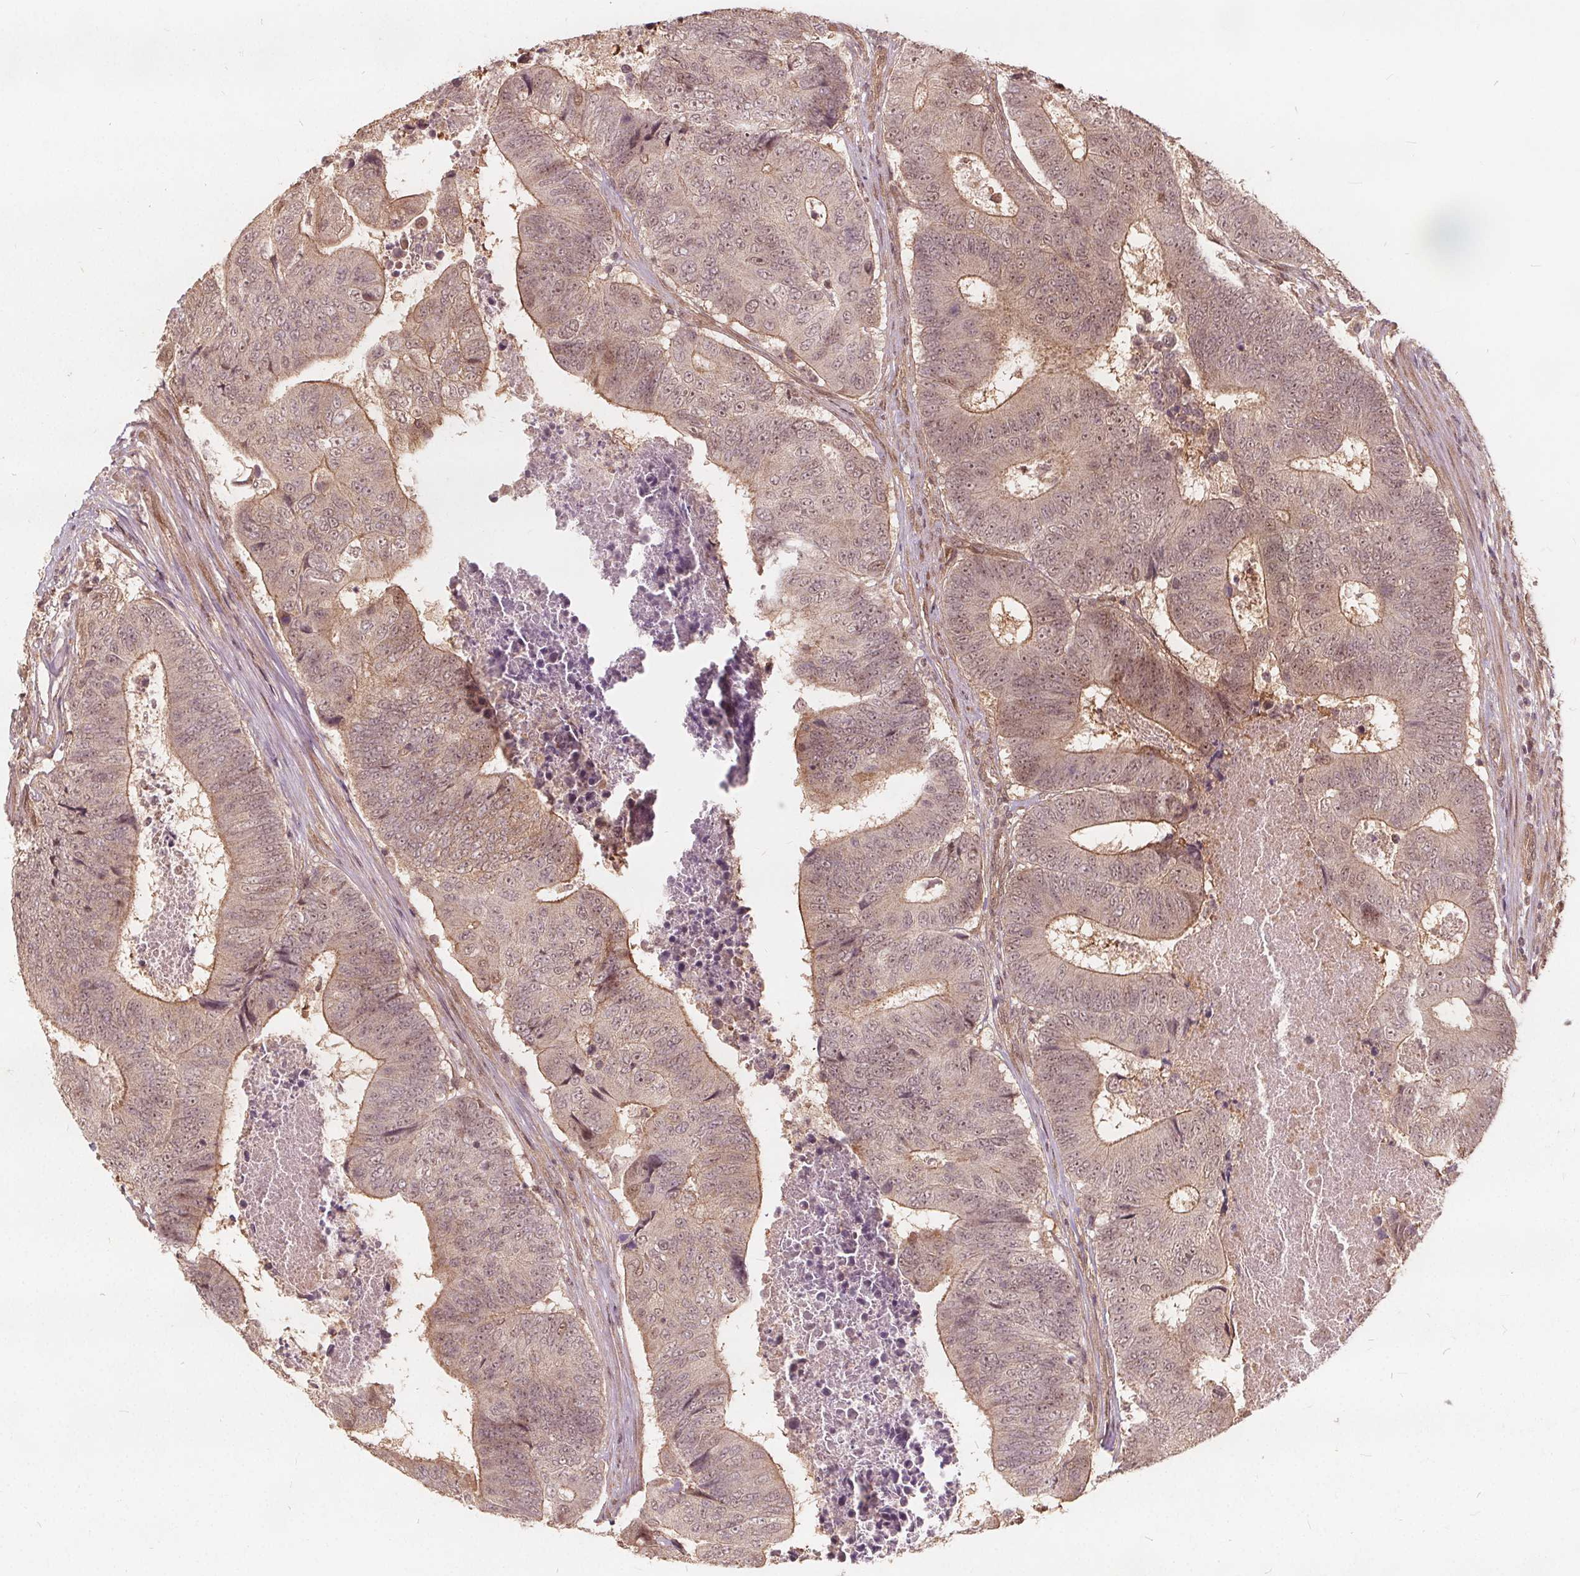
{"staining": {"intensity": "moderate", "quantity": ">75%", "location": "cytoplasmic/membranous"}, "tissue": "colorectal cancer", "cell_type": "Tumor cells", "image_type": "cancer", "snomed": [{"axis": "morphology", "description": "Adenocarcinoma, NOS"}, {"axis": "topography", "description": "Colon"}], "caption": "About >75% of tumor cells in colorectal cancer (adenocarcinoma) demonstrate moderate cytoplasmic/membranous protein positivity as visualized by brown immunohistochemical staining.", "gene": "PPP1CB", "patient": {"sex": "female", "age": 48}}